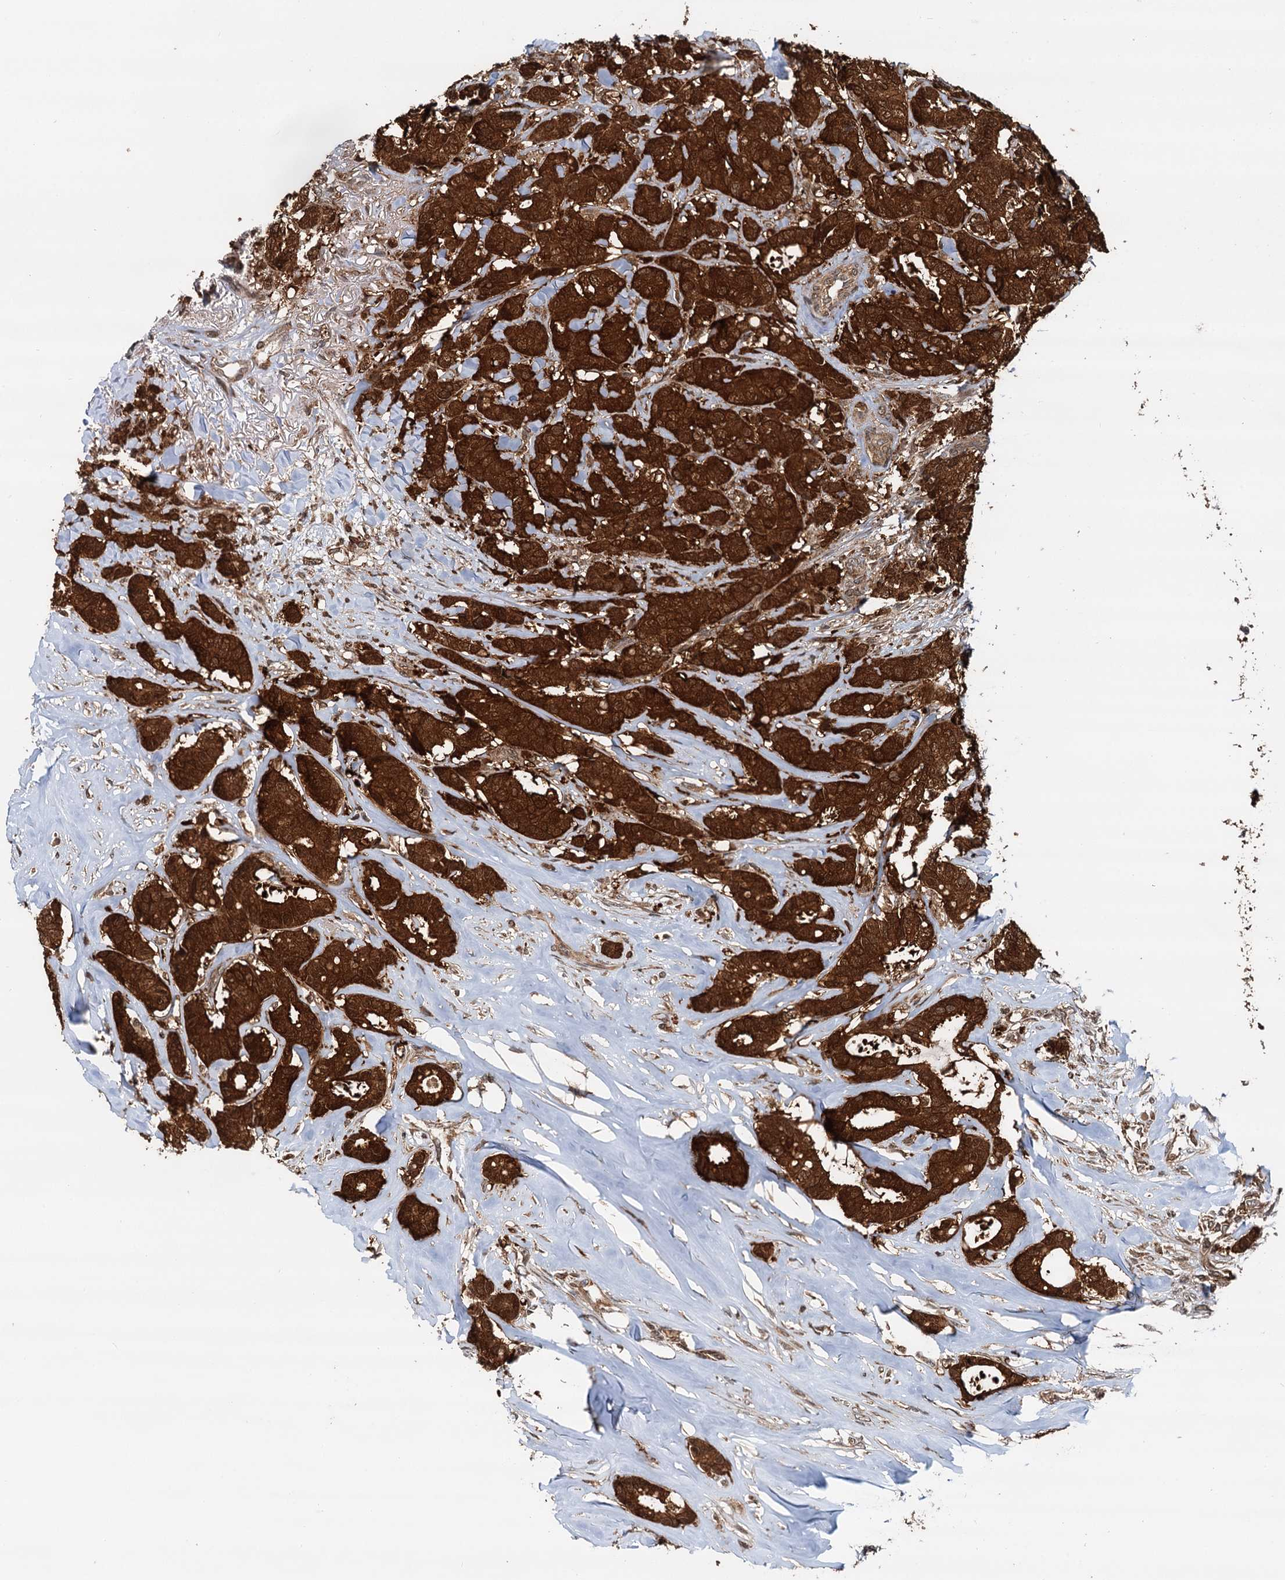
{"staining": {"intensity": "strong", "quantity": ">75%", "location": "cytoplasmic/membranous"}, "tissue": "breast cancer", "cell_type": "Tumor cells", "image_type": "cancer", "snomed": [{"axis": "morphology", "description": "Duct carcinoma"}, {"axis": "topography", "description": "Breast"}], "caption": "A photomicrograph of breast cancer stained for a protein demonstrates strong cytoplasmic/membranous brown staining in tumor cells. The staining is performed using DAB (3,3'-diaminobenzidine) brown chromogen to label protein expression. The nuclei are counter-stained blue using hematoxylin.", "gene": "STUB1", "patient": {"sex": "female", "age": 87}}